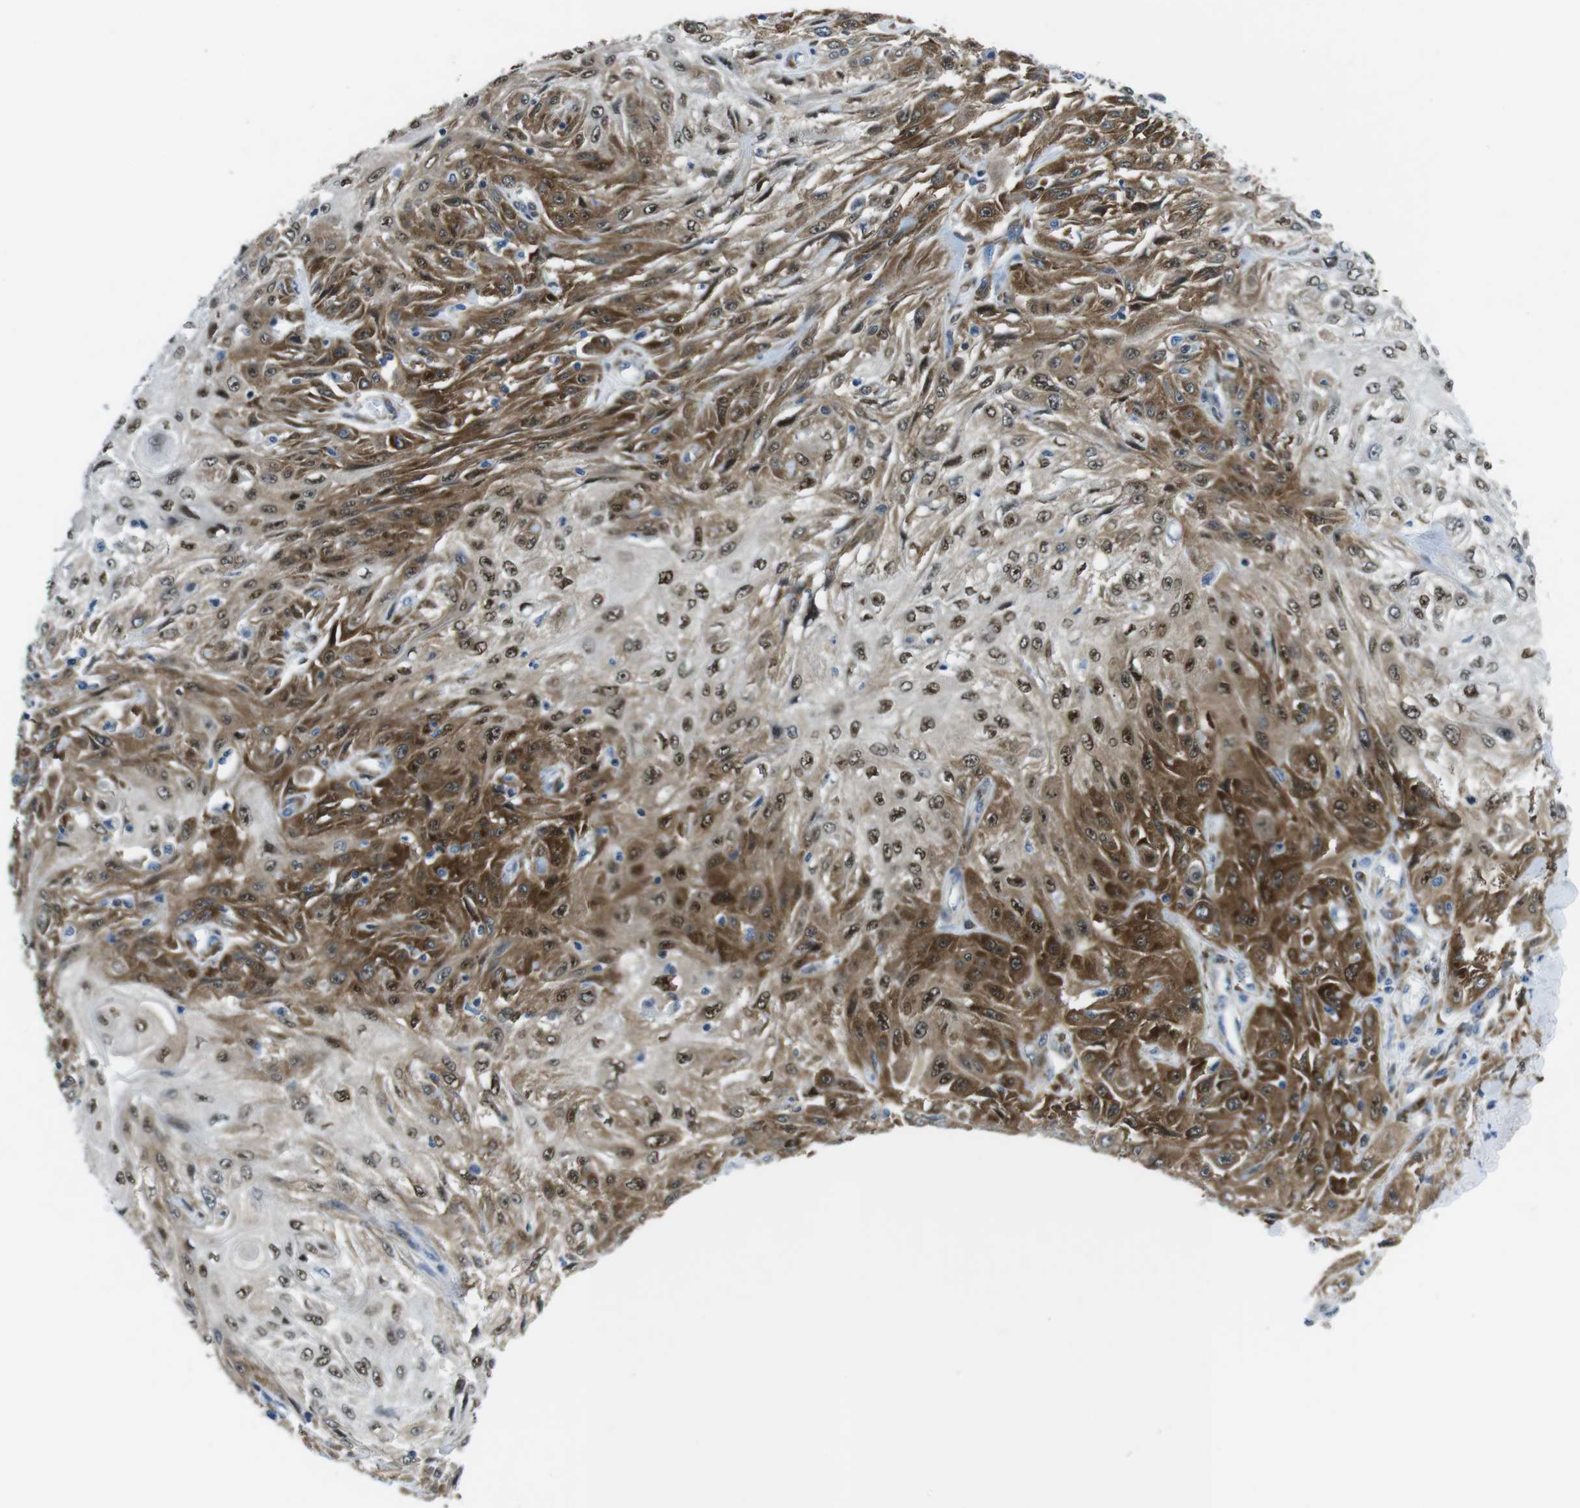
{"staining": {"intensity": "moderate", "quantity": ">75%", "location": "cytoplasmic/membranous,nuclear"}, "tissue": "skin cancer", "cell_type": "Tumor cells", "image_type": "cancer", "snomed": [{"axis": "morphology", "description": "Squamous cell carcinoma, NOS"}, {"axis": "topography", "description": "Skin"}], "caption": "A brown stain shows moderate cytoplasmic/membranous and nuclear staining of a protein in skin cancer (squamous cell carcinoma) tumor cells.", "gene": "PHLDA1", "patient": {"sex": "male", "age": 75}}